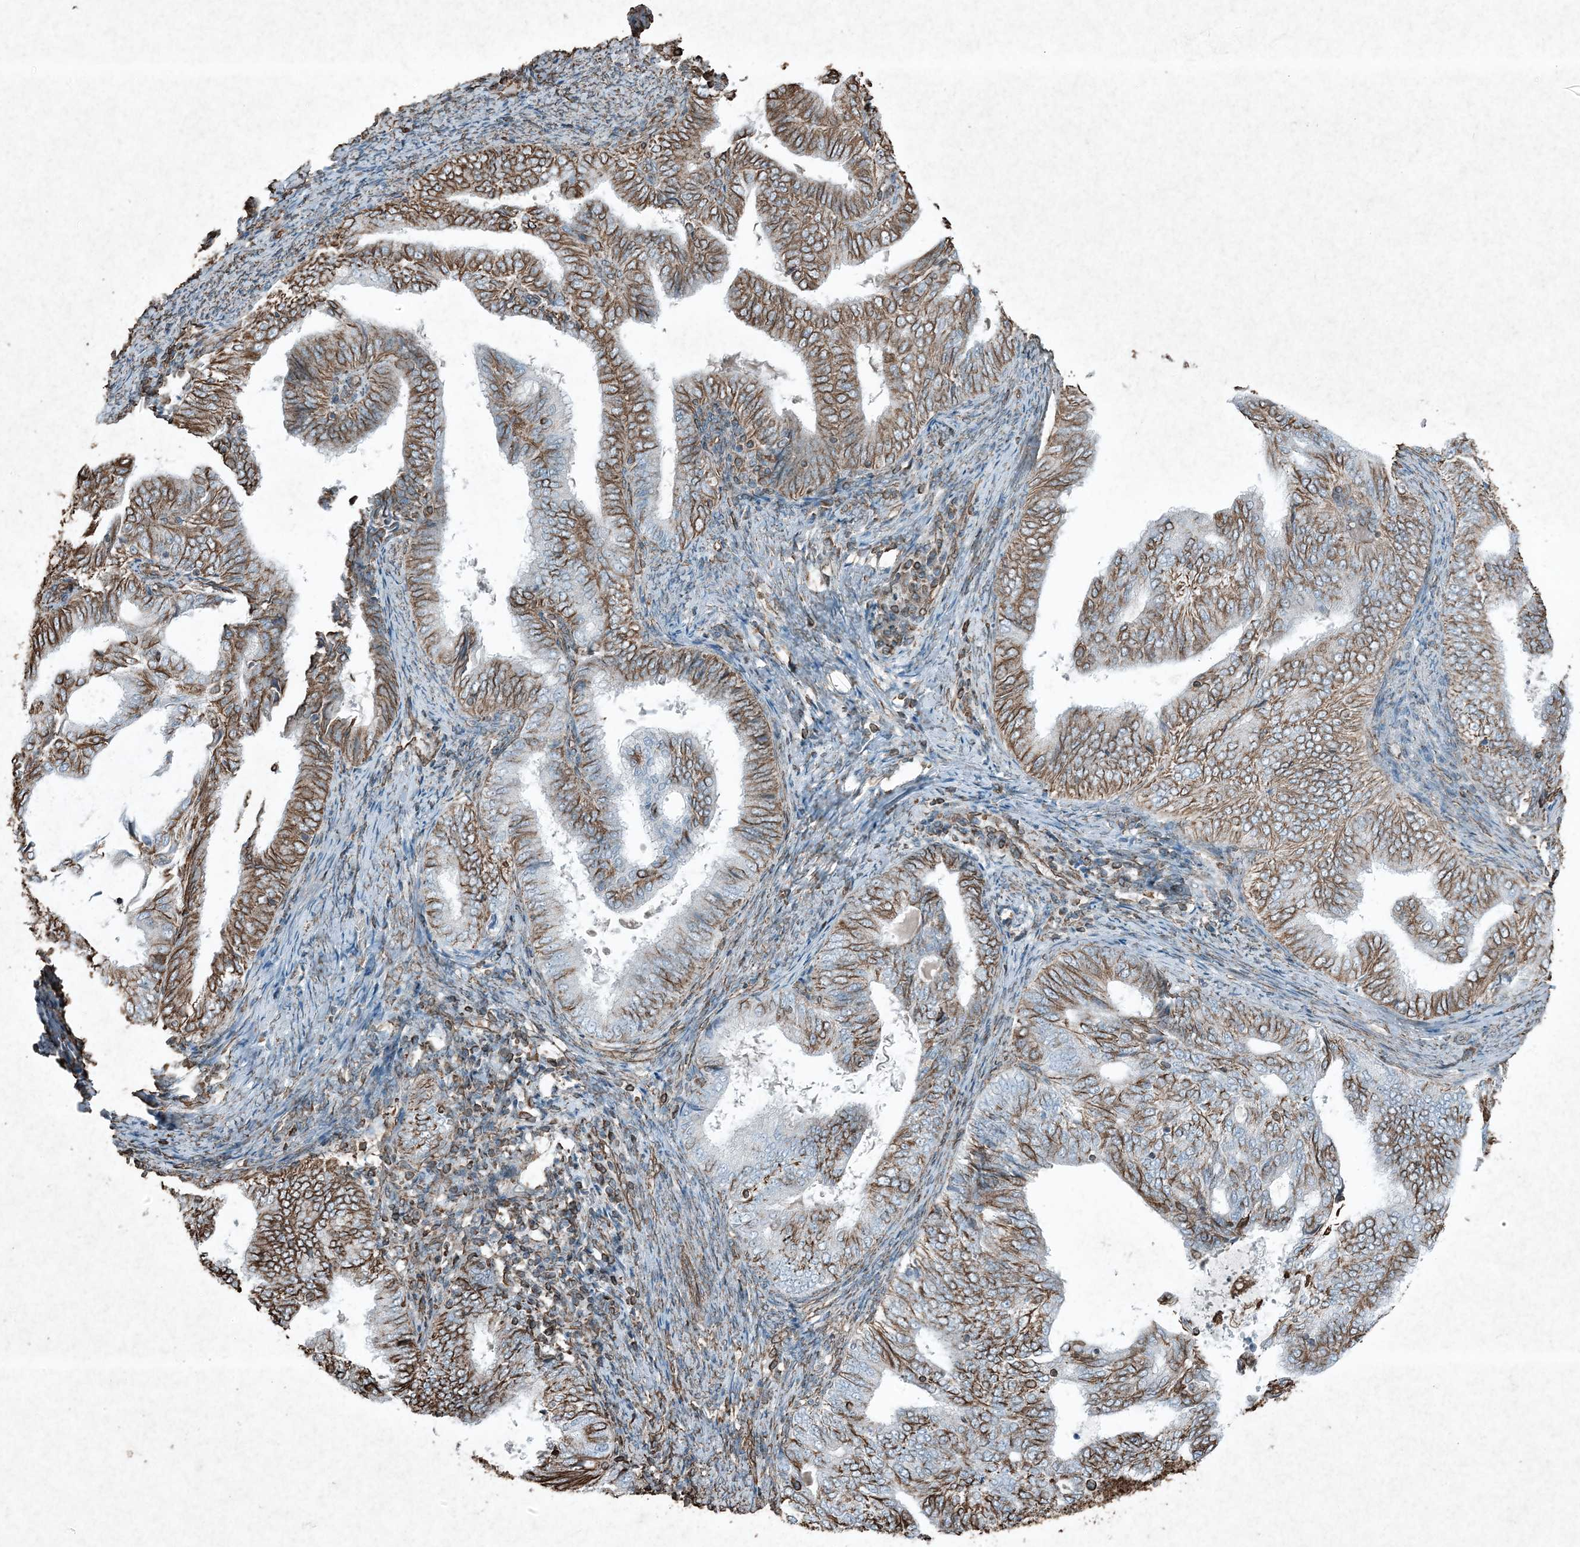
{"staining": {"intensity": "strong", "quantity": "25%-75%", "location": "cytoplasmic/membranous"}, "tissue": "endometrial cancer", "cell_type": "Tumor cells", "image_type": "cancer", "snomed": [{"axis": "morphology", "description": "Adenocarcinoma, NOS"}, {"axis": "topography", "description": "Endometrium"}], "caption": "DAB (3,3'-diaminobenzidine) immunohistochemical staining of endometrial adenocarcinoma shows strong cytoplasmic/membranous protein staining in approximately 25%-75% of tumor cells. (Brightfield microscopy of DAB IHC at high magnification).", "gene": "RYK", "patient": {"sex": "female", "age": 58}}